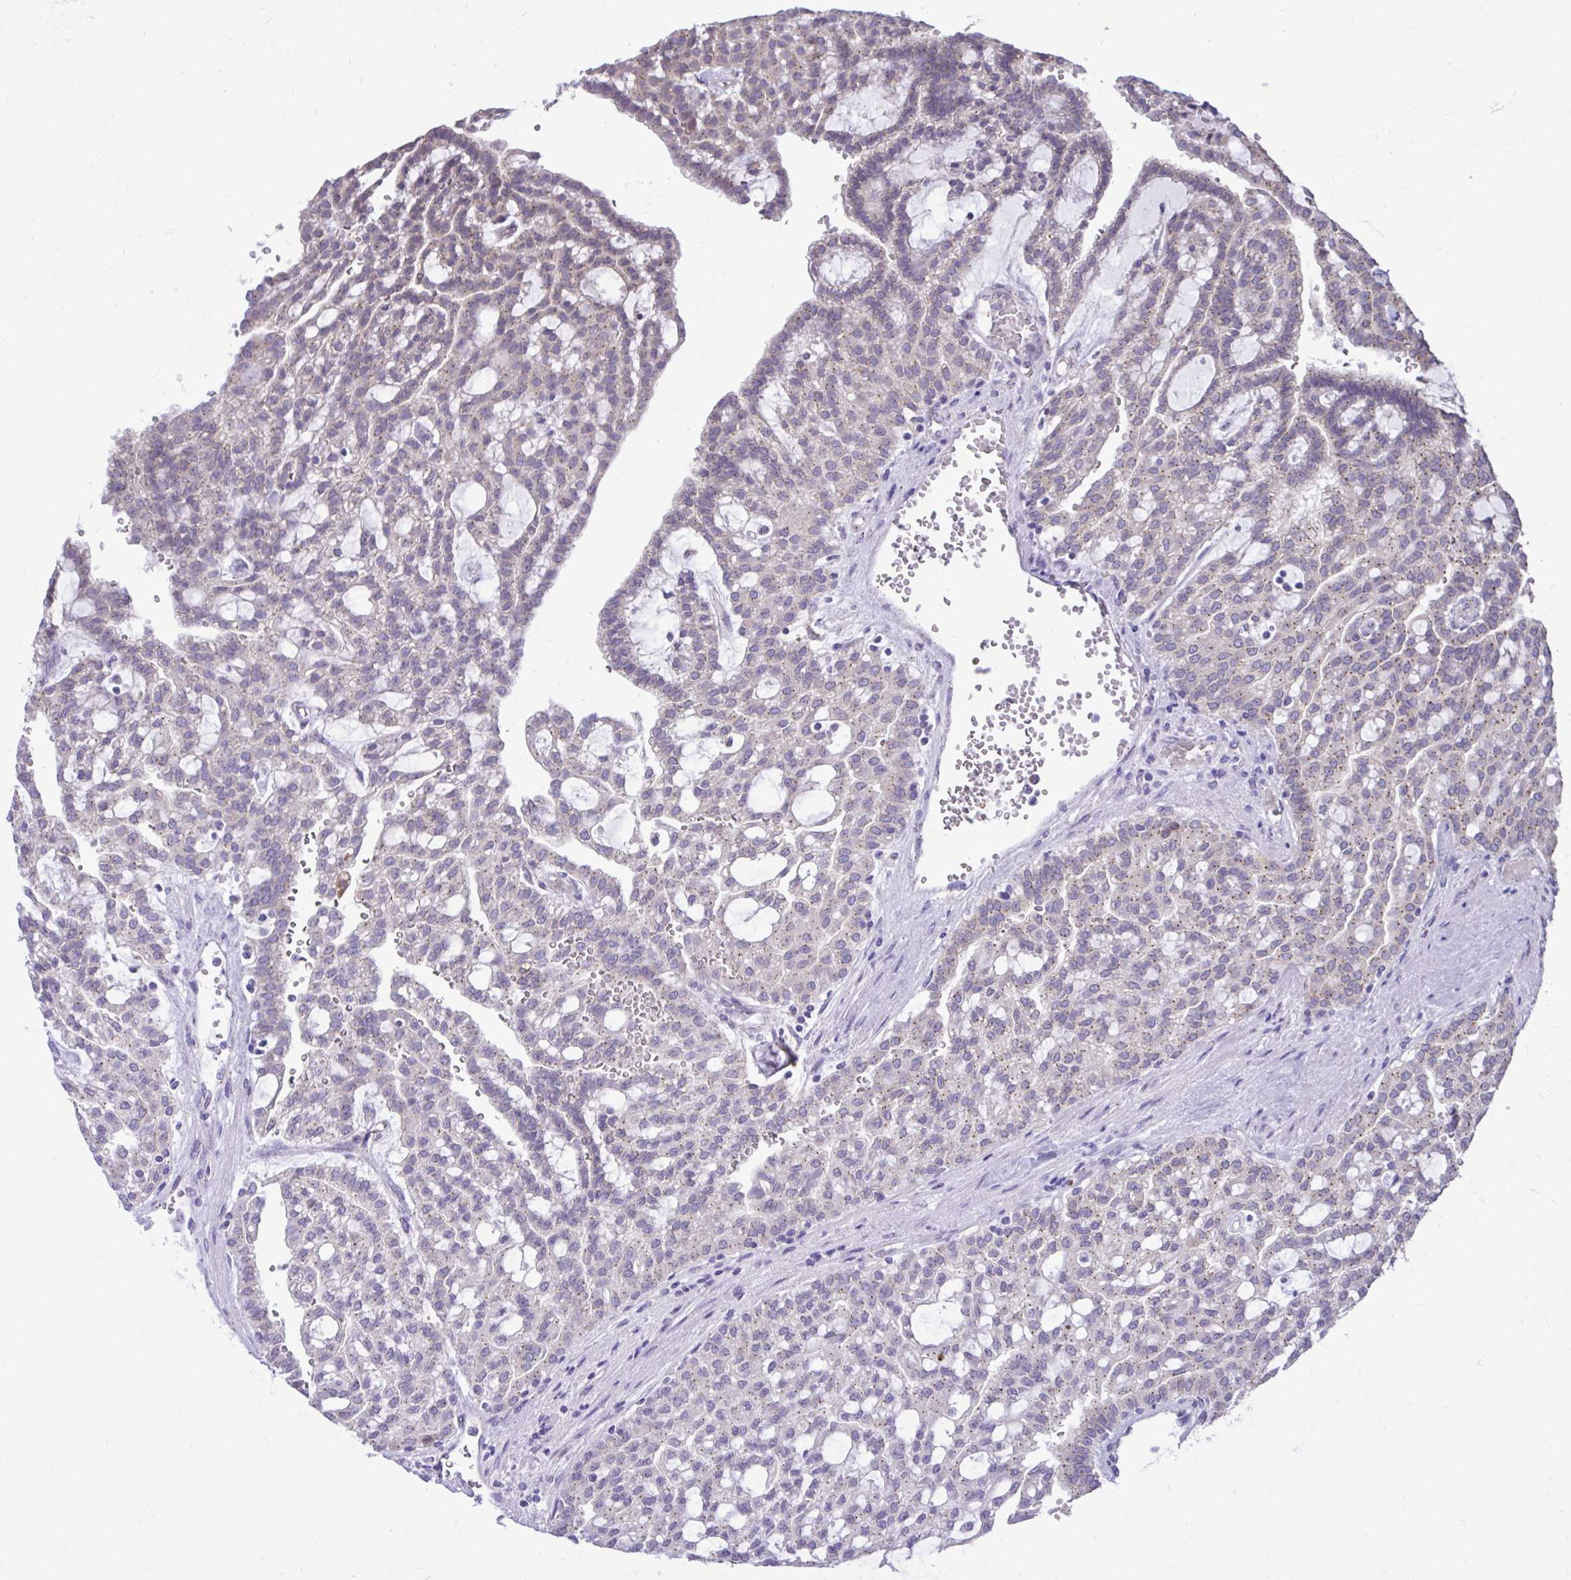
{"staining": {"intensity": "weak", "quantity": "25%-75%", "location": "cytoplasmic/membranous"}, "tissue": "renal cancer", "cell_type": "Tumor cells", "image_type": "cancer", "snomed": [{"axis": "morphology", "description": "Adenocarcinoma, NOS"}, {"axis": "topography", "description": "Kidney"}], "caption": "The photomicrograph reveals immunohistochemical staining of renal cancer (adenocarcinoma). There is weak cytoplasmic/membranous expression is appreciated in approximately 25%-75% of tumor cells. (brown staining indicates protein expression, while blue staining denotes nuclei).", "gene": "CEACAM18", "patient": {"sex": "male", "age": 63}}